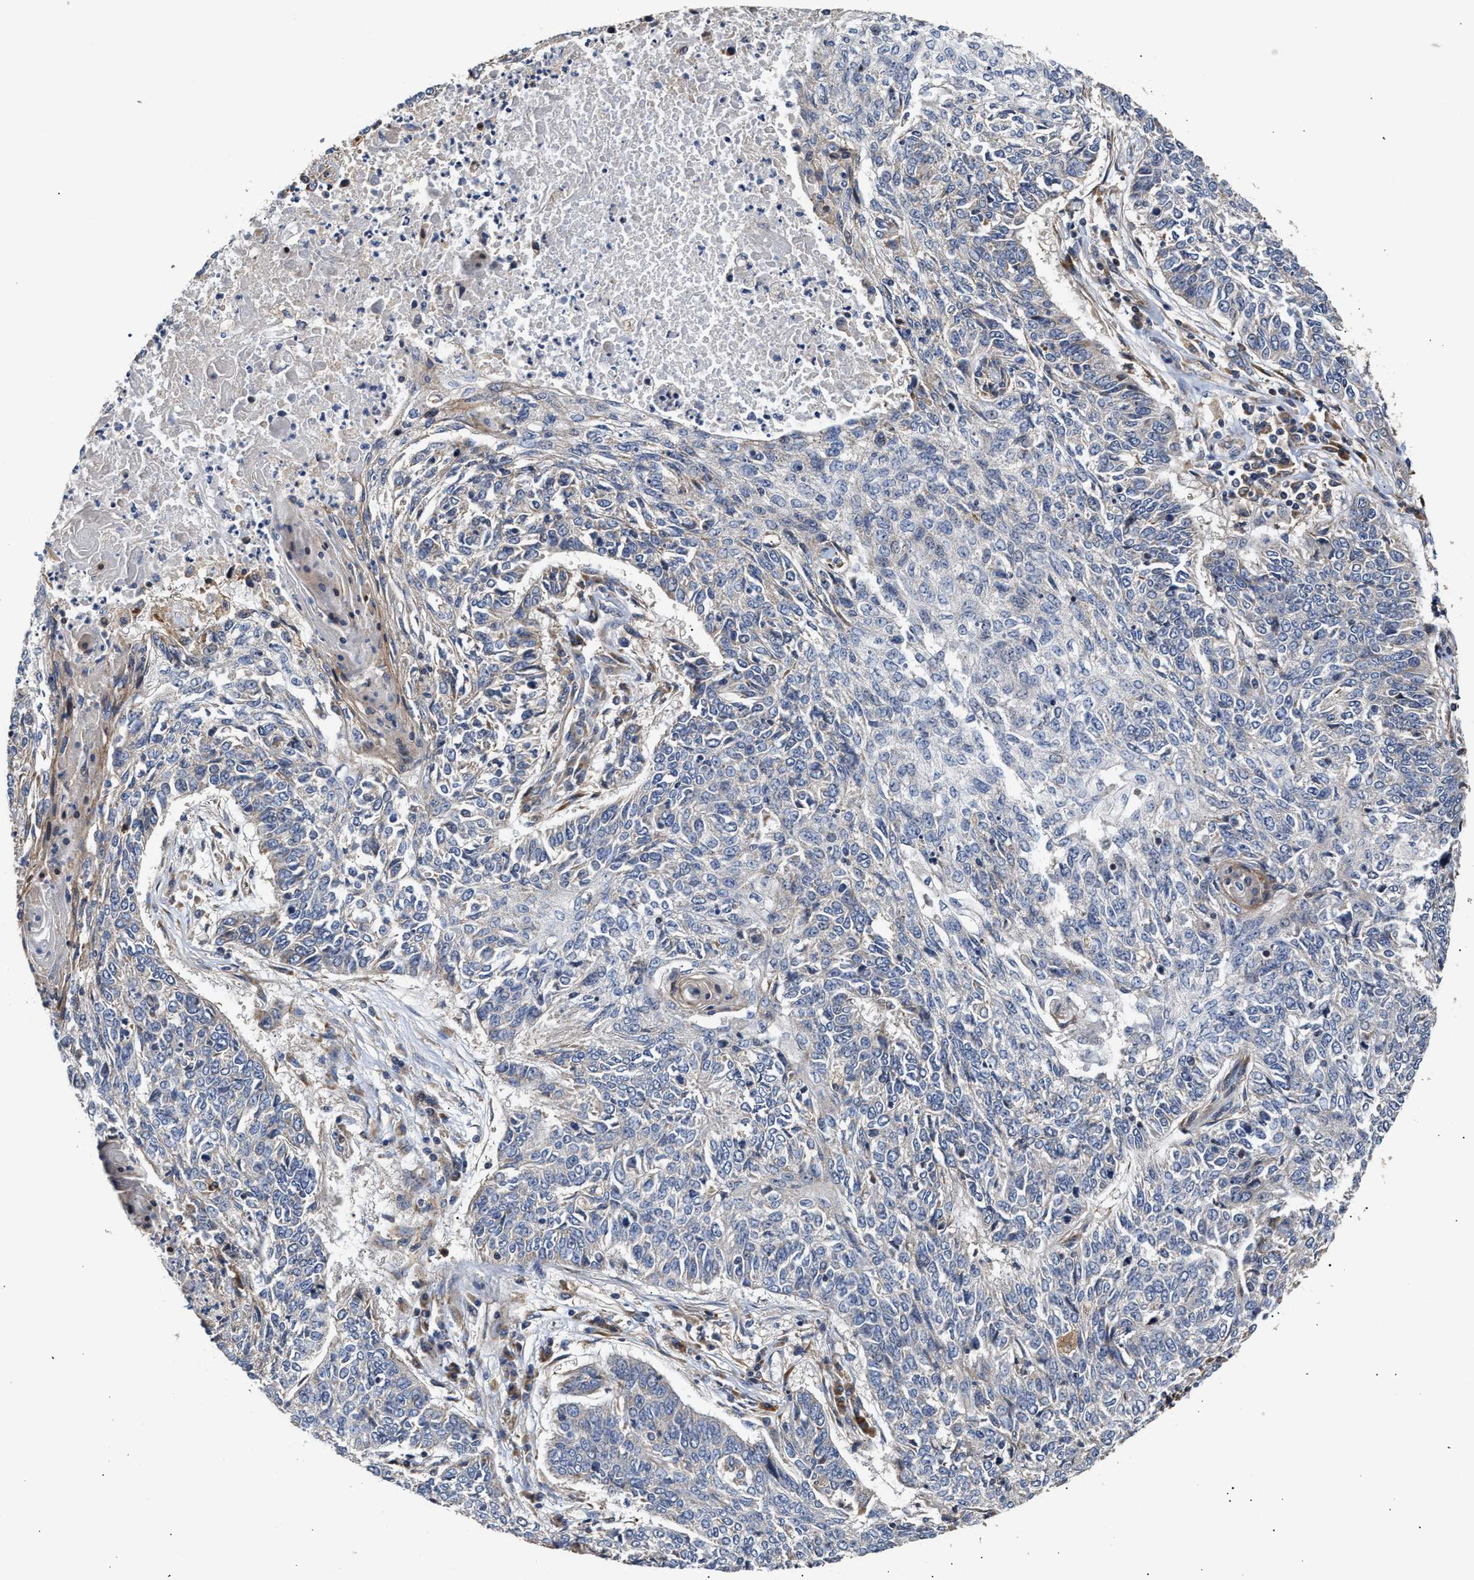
{"staining": {"intensity": "negative", "quantity": "none", "location": "none"}, "tissue": "lung cancer", "cell_type": "Tumor cells", "image_type": "cancer", "snomed": [{"axis": "morphology", "description": "Normal tissue, NOS"}, {"axis": "morphology", "description": "Squamous cell carcinoma, NOS"}, {"axis": "topography", "description": "Cartilage tissue"}, {"axis": "topography", "description": "Bronchus"}, {"axis": "topography", "description": "Lung"}], "caption": "High power microscopy photomicrograph of an immunohistochemistry micrograph of lung cancer, revealing no significant staining in tumor cells.", "gene": "CLIP2", "patient": {"sex": "female", "age": 49}}